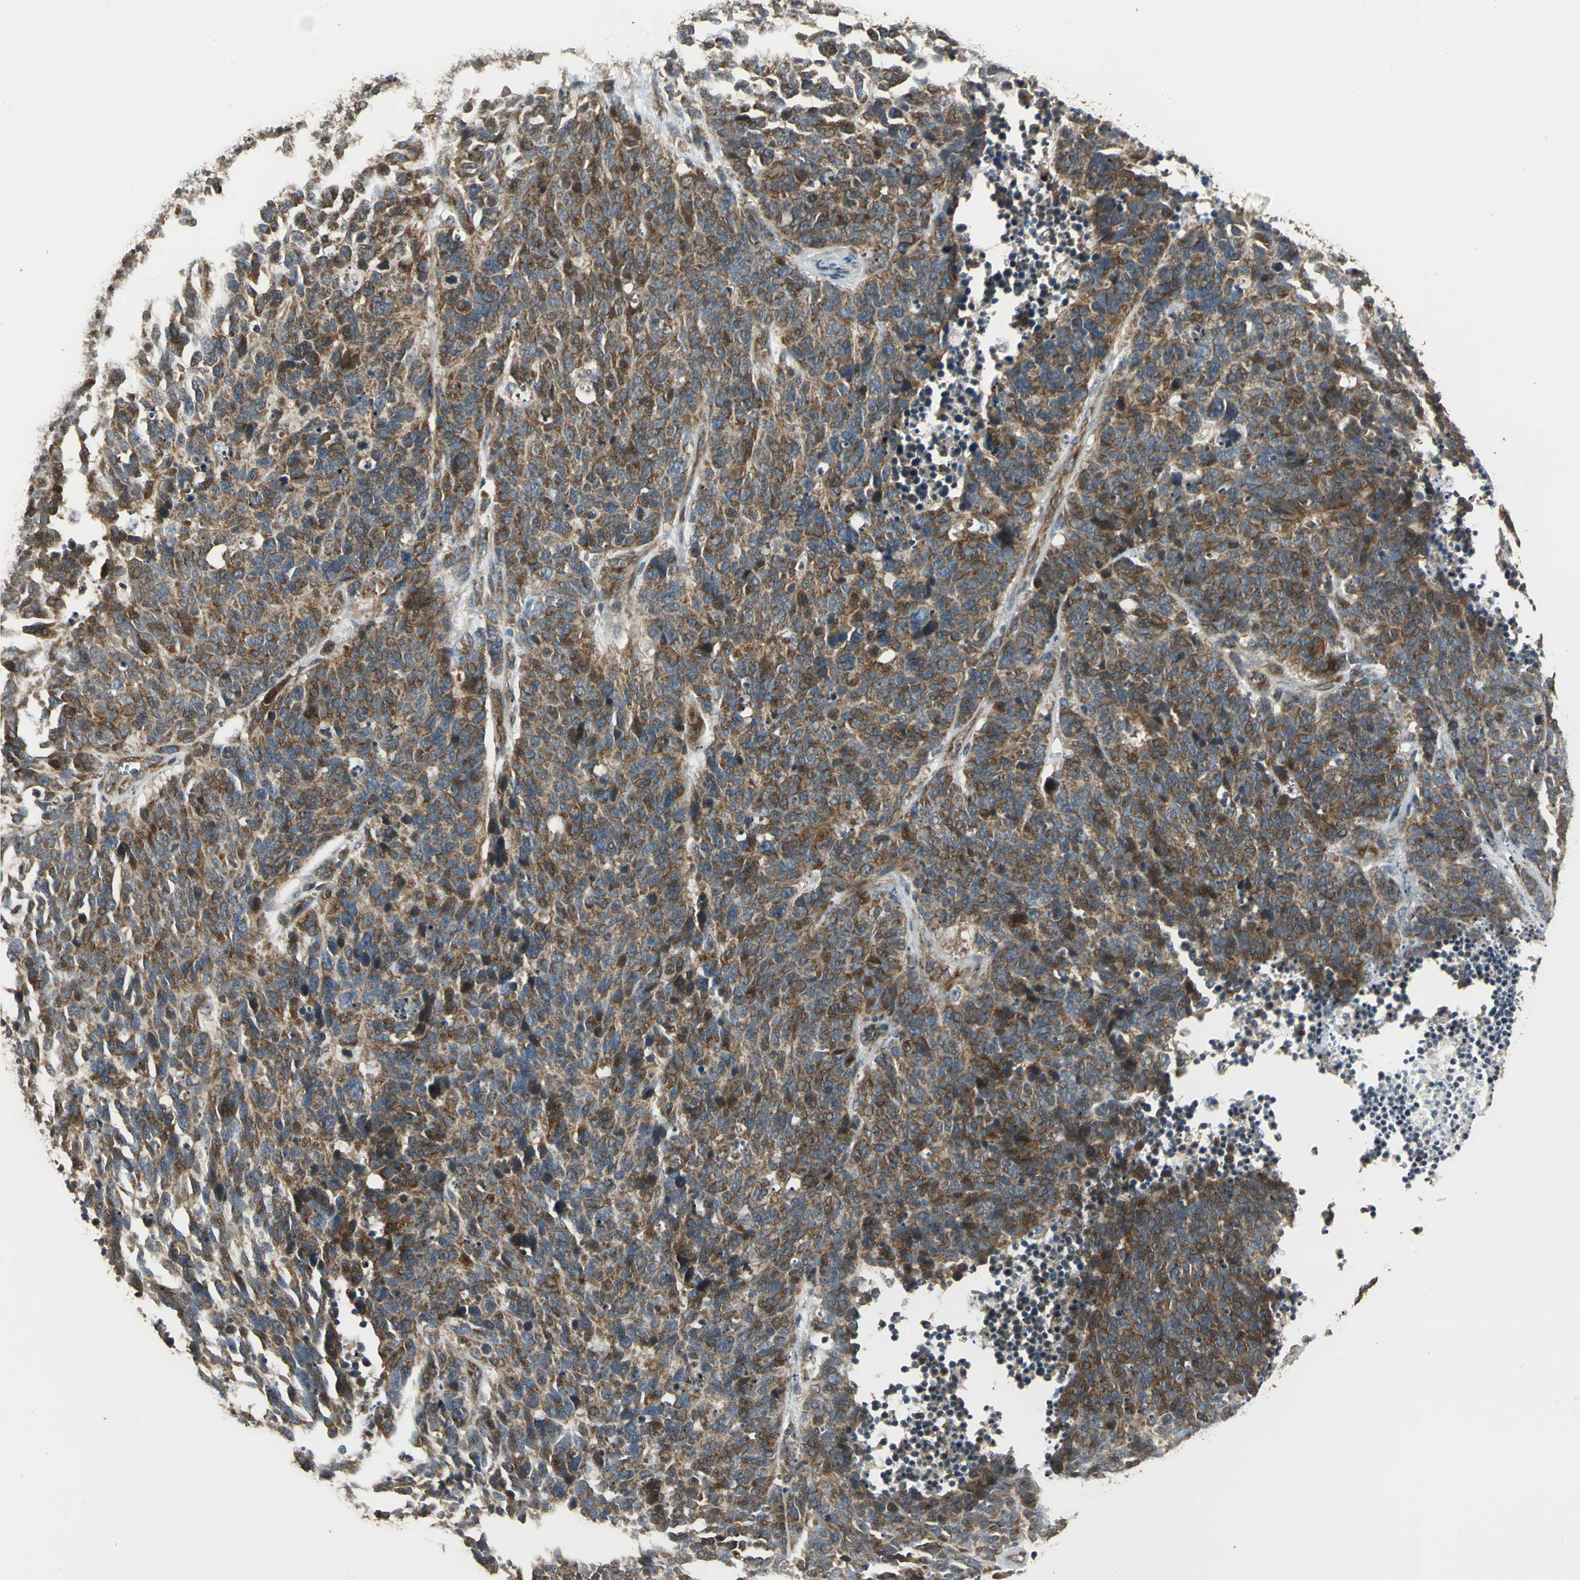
{"staining": {"intensity": "strong", "quantity": ">75%", "location": "cytoplasmic/membranous"}, "tissue": "lung cancer", "cell_type": "Tumor cells", "image_type": "cancer", "snomed": [{"axis": "morphology", "description": "Neoplasm, malignant, NOS"}, {"axis": "topography", "description": "Lung"}], "caption": "A histopathology image of human lung malignant neoplasm stained for a protein shows strong cytoplasmic/membranous brown staining in tumor cells. (DAB IHC, brown staining for protein, blue staining for nuclei).", "gene": "KANK1", "patient": {"sex": "female", "age": 58}}